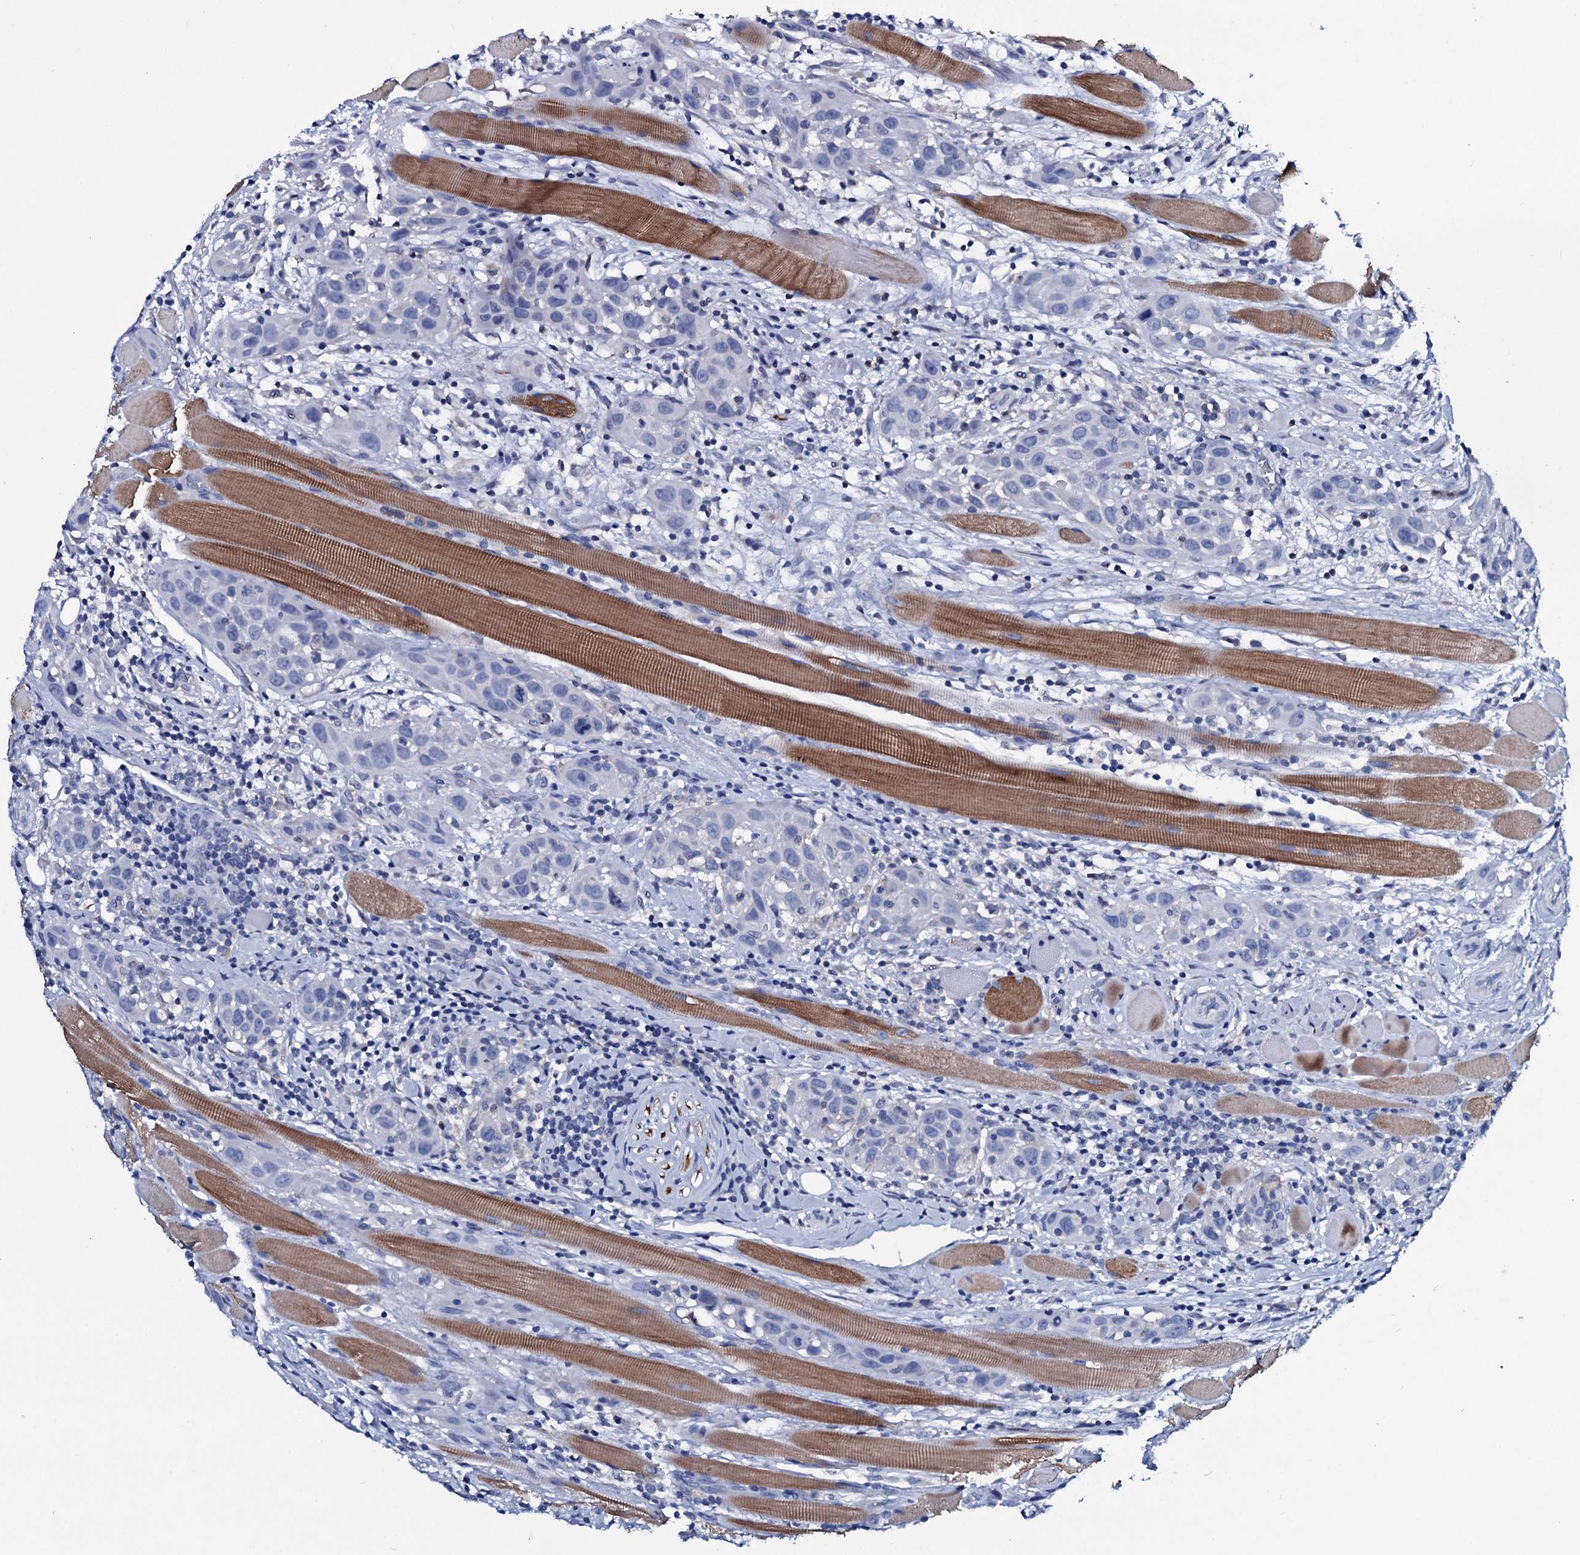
{"staining": {"intensity": "negative", "quantity": "none", "location": "none"}, "tissue": "head and neck cancer", "cell_type": "Tumor cells", "image_type": "cancer", "snomed": [{"axis": "morphology", "description": "Squamous cell carcinoma, NOS"}, {"axis": "topography", "description": "Oral tissue"}, {"axis": "topography", "description": "Head-Neck"}], "caption": "The histopathology image exhibits no significant staining in tumor cells of head and neck squamous cell carcinoma.", "gene": "TPGS2", "patient": {"sex": "female", "age": 50}}